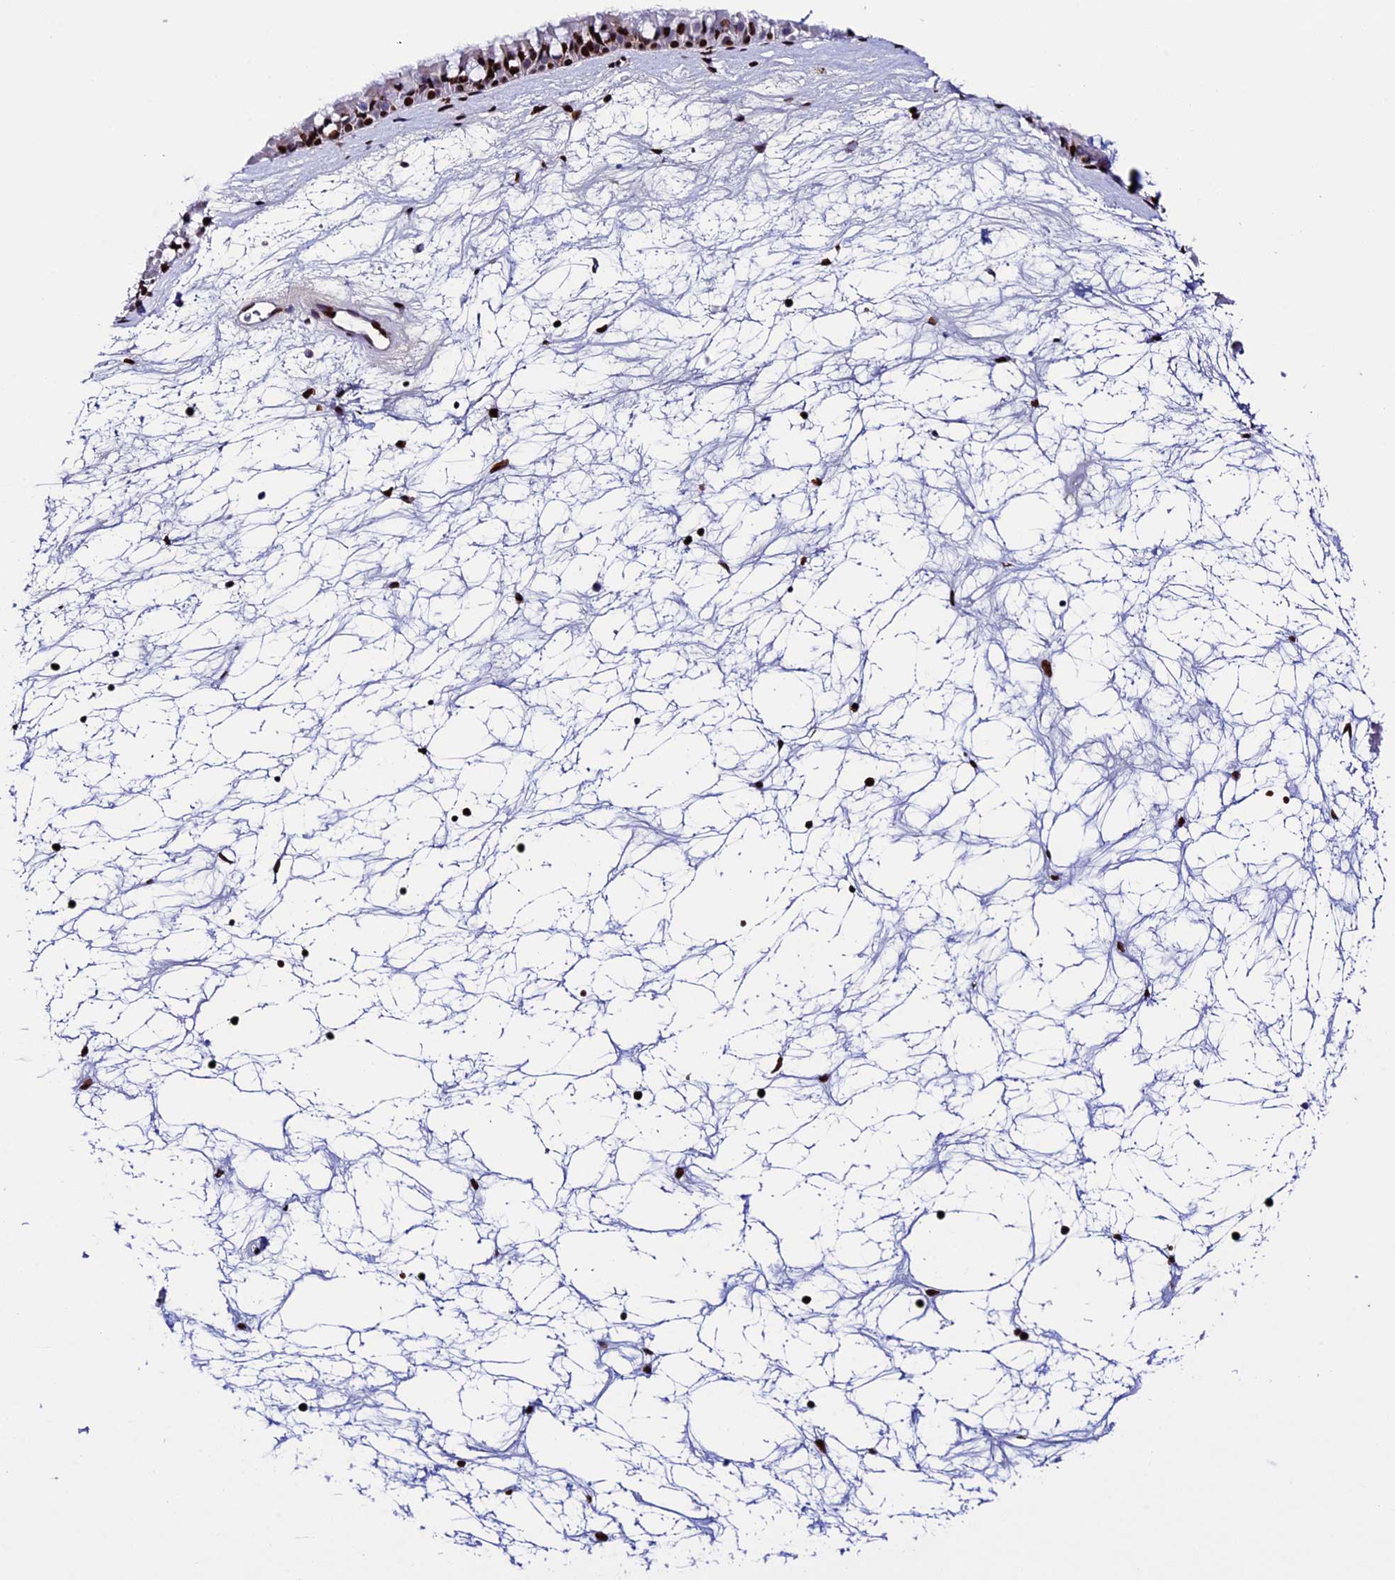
{"staining": {"intensity": "strong", "quantity": ">75%", "location": "nuclear"}, "tissue": "nasopharynx", "cell_type": "Respiratory epithelial cells", "image_type": "normal", "snomed": [{"axis": "morphology", "description": "Normal tissue, NOS"}, {"axis": "topography", "description": "Nasopharynx"}], "caption": "Protein analysis of unremarkable nasopharynx shows strong nuclear positivity in approximately >75% of respiratory epithelial cells. (DAB = brown stain, brightfield microscopy at high magnification).", "gene": "BTBD3", "patient": {"sex": "male", "age": 64}}